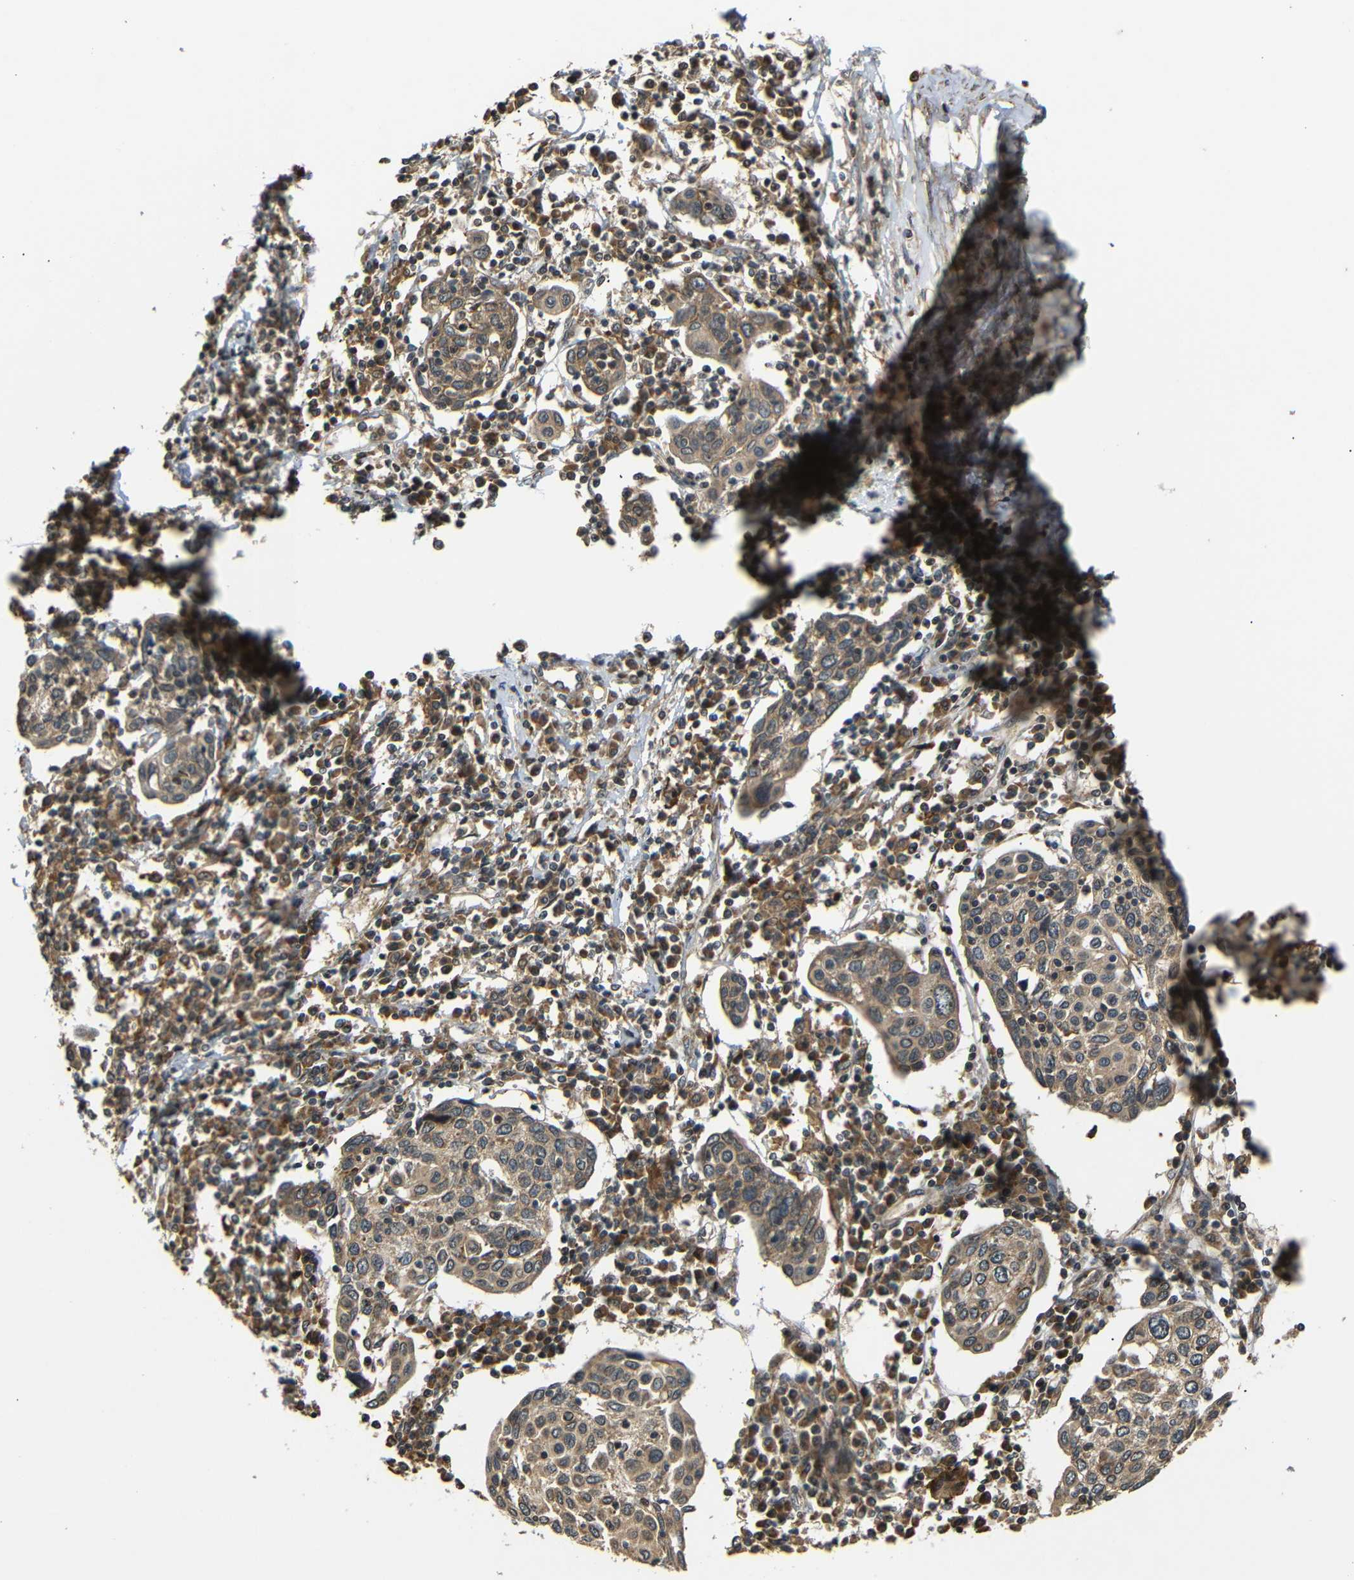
{"staining": {"intensity": "moderate", "quantity": ">75%", "location": "cytoplasmic/membranous"}, "tissue": "cervical cancer", "cell_type": "Tumor cells", "image_type": "cancer", "snomed": [{"axis": "morphology", "description": "Squamous cell carcinoma, NOS"}, {"axis": "topography", "description": "Cervix"}], "caption": "An image of cervical cancer stained for a protein exhibits moderate cytoplasmic/membranous brown staining in tumor cells. The staining was performed using DAB (3,3'-diaminobenzidine) to visualize the protein expression in brown, while the nuclei were stained in blue with hematoxylin (Magnification: 20x).", "gene": "TANK", "patient": {"sex": "female", "age": 40}}